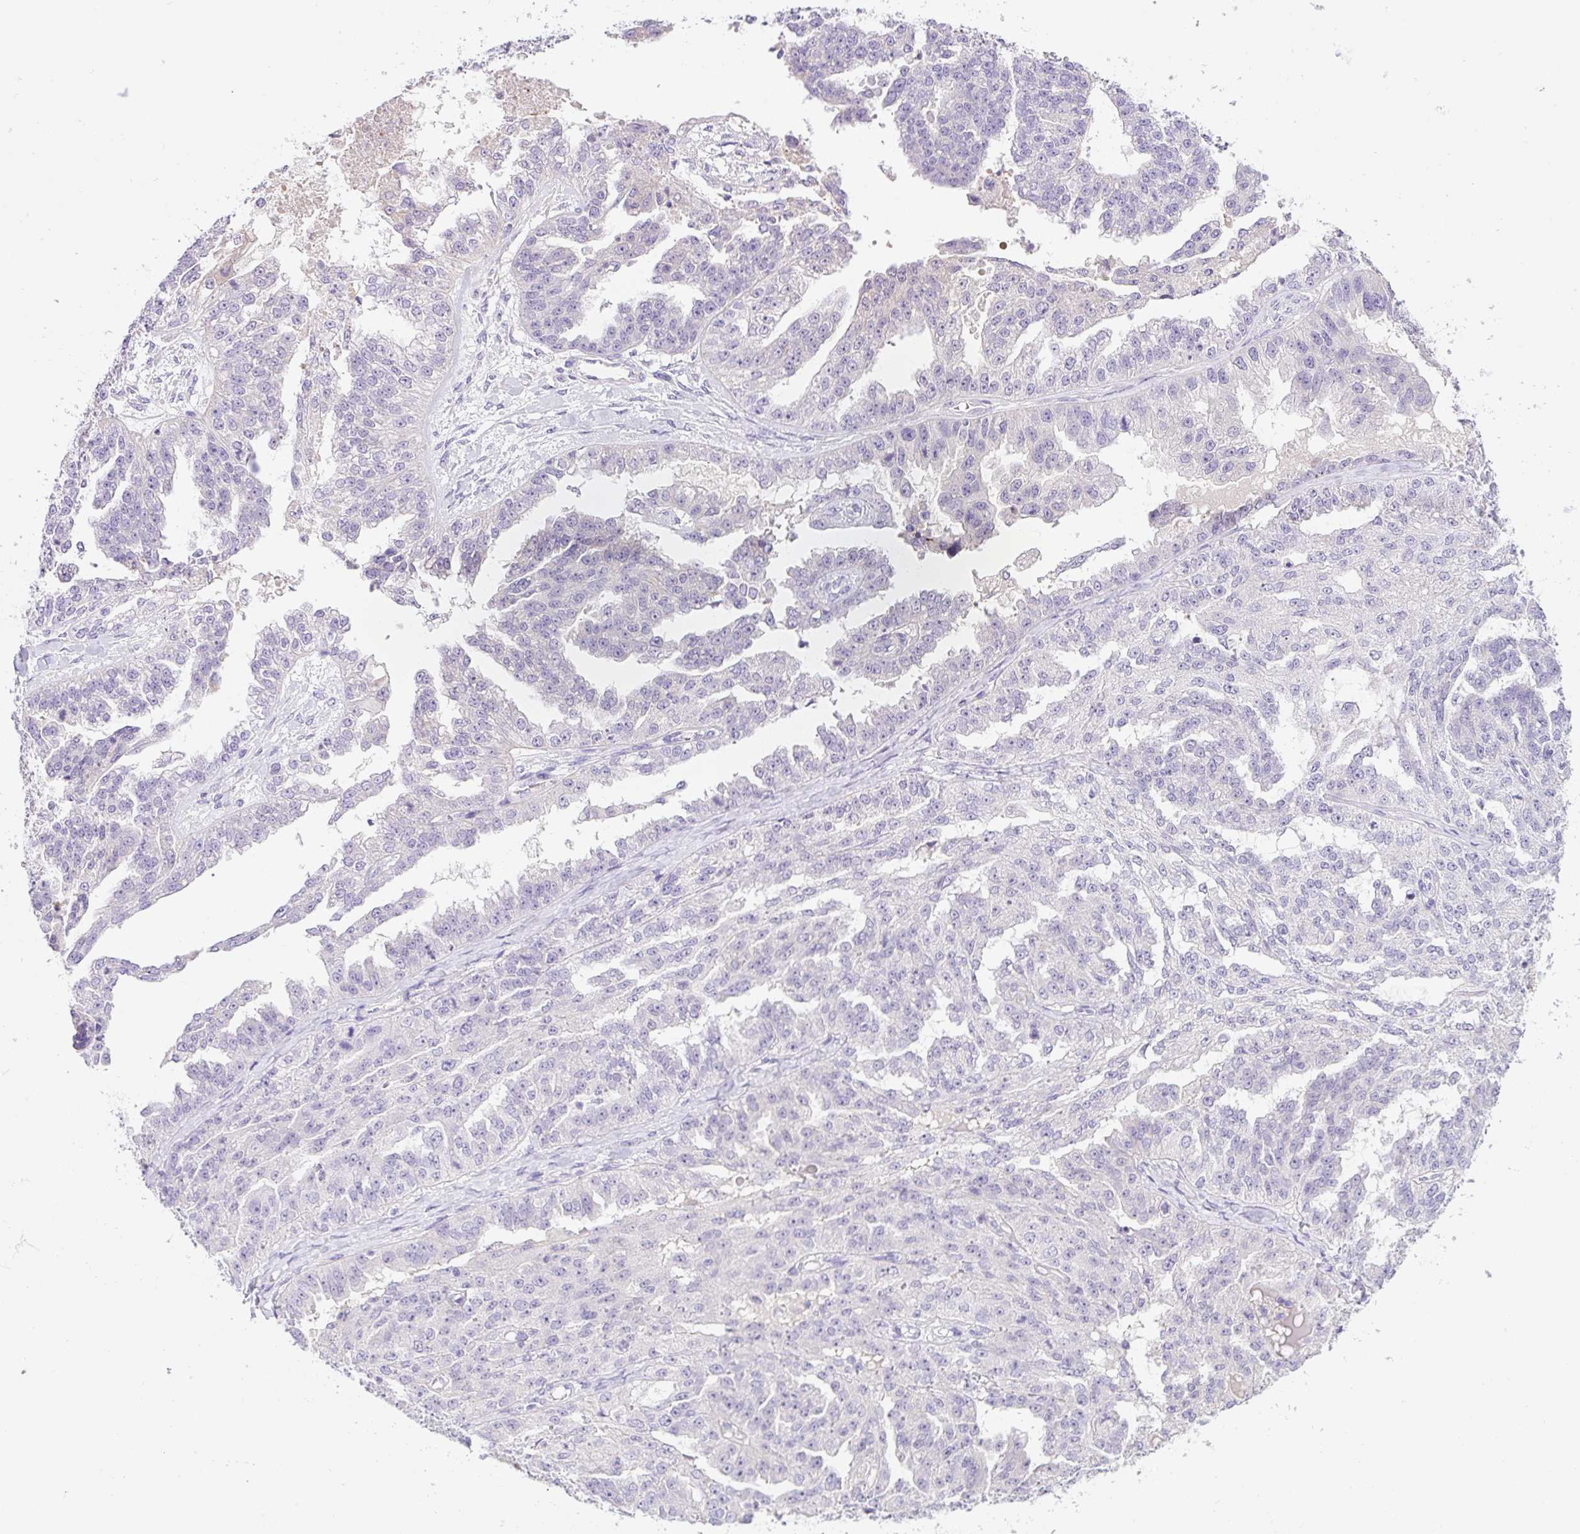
{"staining": {"intensity": "negative", "quantity": "none", "location": "none"}, "tissue": "ovarian cancer", "cell_type": "Tumor cells", "image_type": "cancer", "snomed": [{"axis": "morphology", "description": "Cystadenocarcinoma, serous, NOS"}, {"axis": "topography", "description": "Ovary"}], "caption": "This is a histopathology image of immunohistochemistry (IHC) staining of ovarian serous cystadenocarcinoma, which shows no expression in tumor cells.", "gene": "NDST3", "patient": {"sex": "female", "age": 58}}